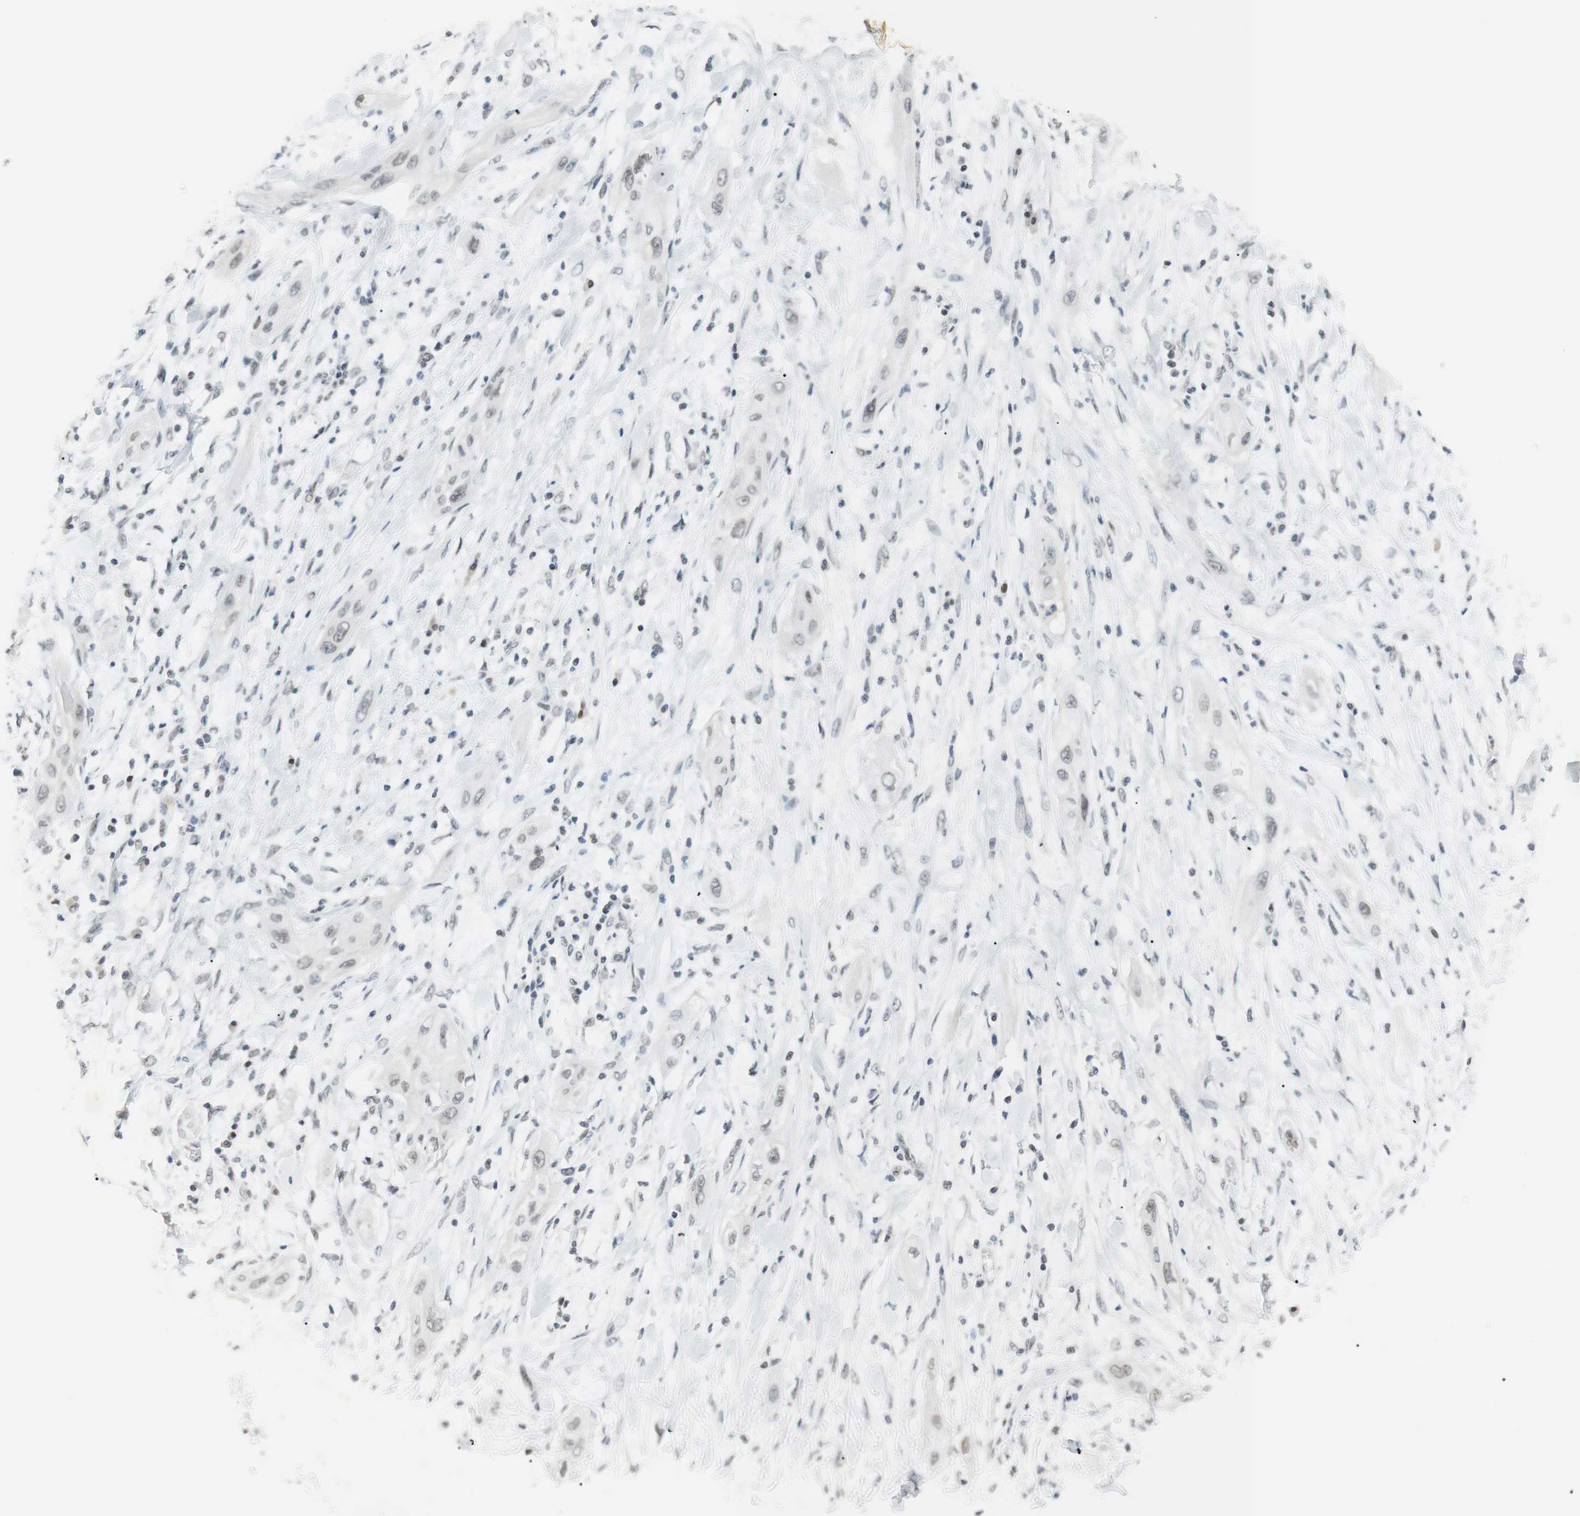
{"staining": {"intensity": "negative", "quantity": "none", "location": "none"}, "tissue": "lung cancer", "cell_type": "Tumor cells", "image_type": "cancer", "snomed": [{"axis": "morphology", "description": "Squamous cell carcinoma, NOS"}, {"axis": "topography", "description": "Lung"}], "caption": "Tumor cells are negative for protein expression in human lung squamous cell carcinoma. Brightfield microscopy of IHC stained with DAB (brown) and hematoxylin (blue), captured at high magnification.", "gene": "BMI1", "patient": {"sex": "female", "age": 47}}